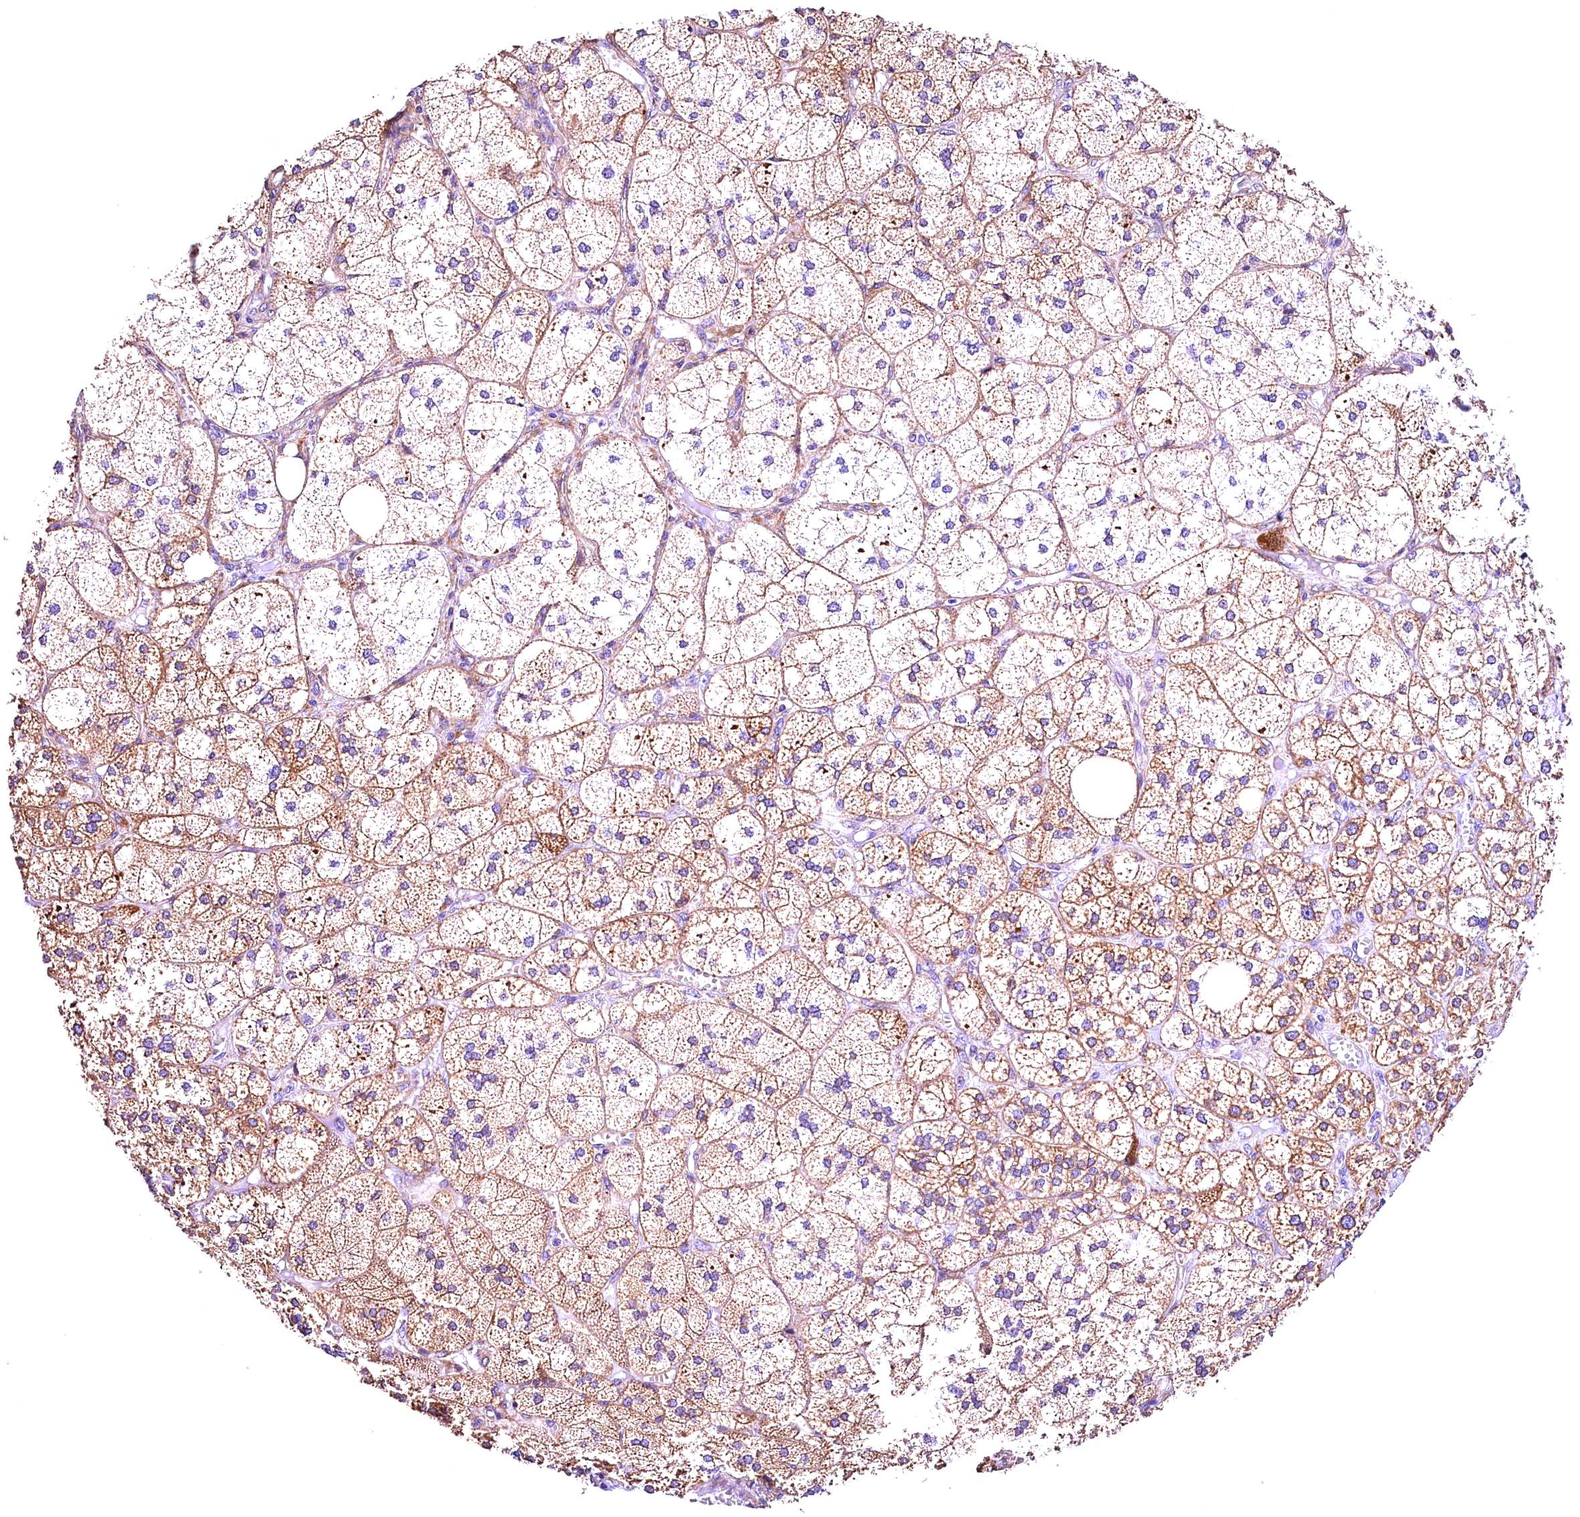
{"staining": {"intensity": "strong", "quantity": "<25%", "location": "cytoplasmic/membranous"}, "tissue": "adrenal gland", "cell_type": "Glandular cells", "image_type": "normal", "snomed": [{"axis": "morphology", "description": "Normal tissue, NOS"}, {"axis": "topography", "description": "Adrenal gland"}], "caption": "There is medium levels of strong cytoplasmic/membranous staining in glandular cells of normal adrenal gland, as demonstrated by immunohistochemical staining (brown color).", "gene": "ACAA2", "patient": {"sex": "female", "age": 61}}